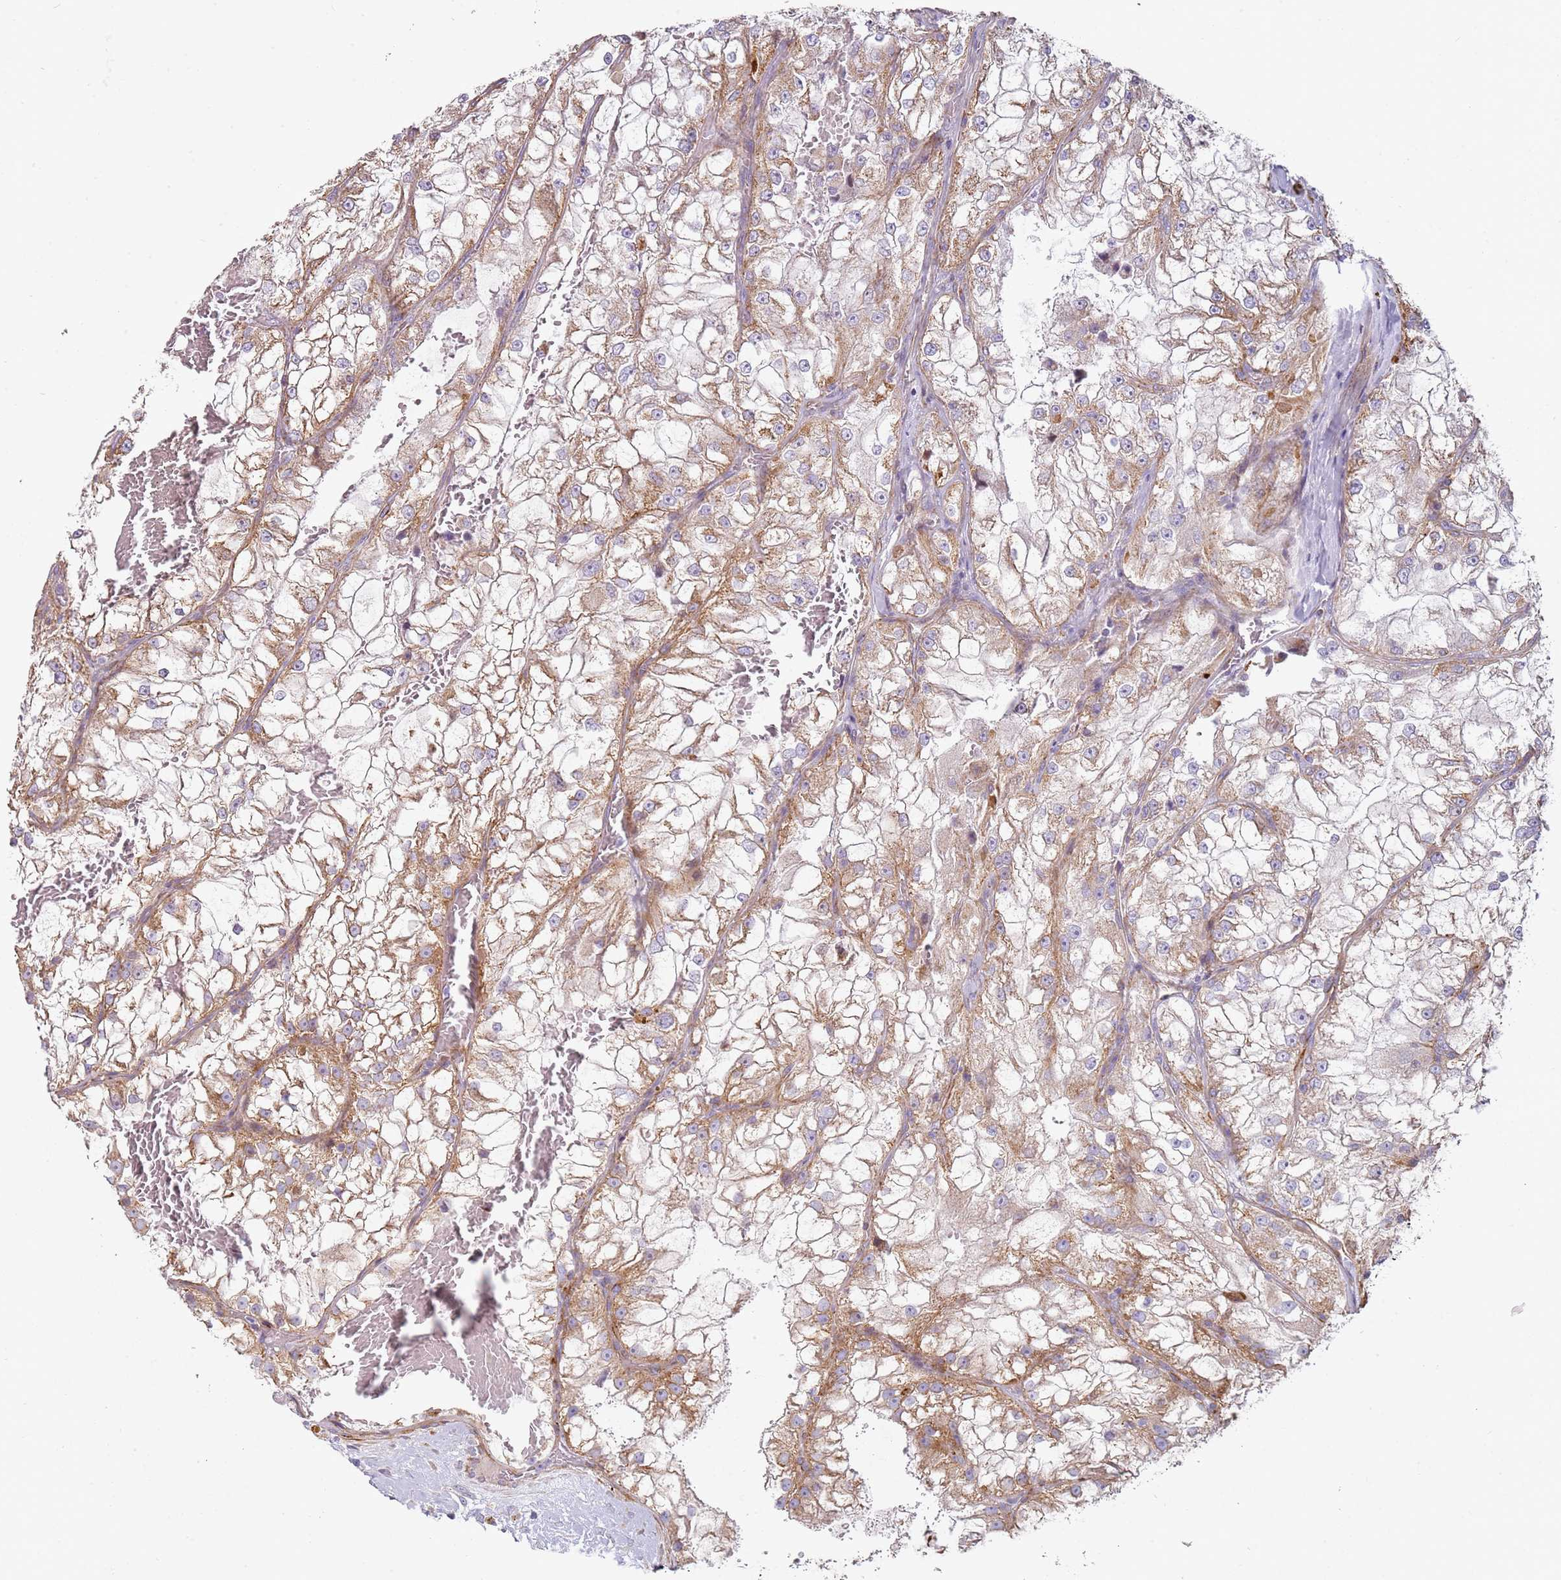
{"staining": {"intensity": "moderate", "quantity": "<25%", "location": "cytoplasmic/membranous"}, "tissue": "renal cancer", "cell_type": "Tumor cells", "image_type": "cancer", "snomed": [{"axis": "morphology", "description": "Adenocarcinoma, NOS"}, {"axis": "topography", "description": "Kidney"}], "caption": "Protein expression analysis of human renal cancer reveals moderate cytoplasmic/membranous positivity in approximately <25% of tumor cells. (Stains: DAB in brown, nuclei in blue, Microscopy: brightfield microscopy at high magnification).", "gene": "ALS2", "patient": {"sex": "female", "age": 72}}